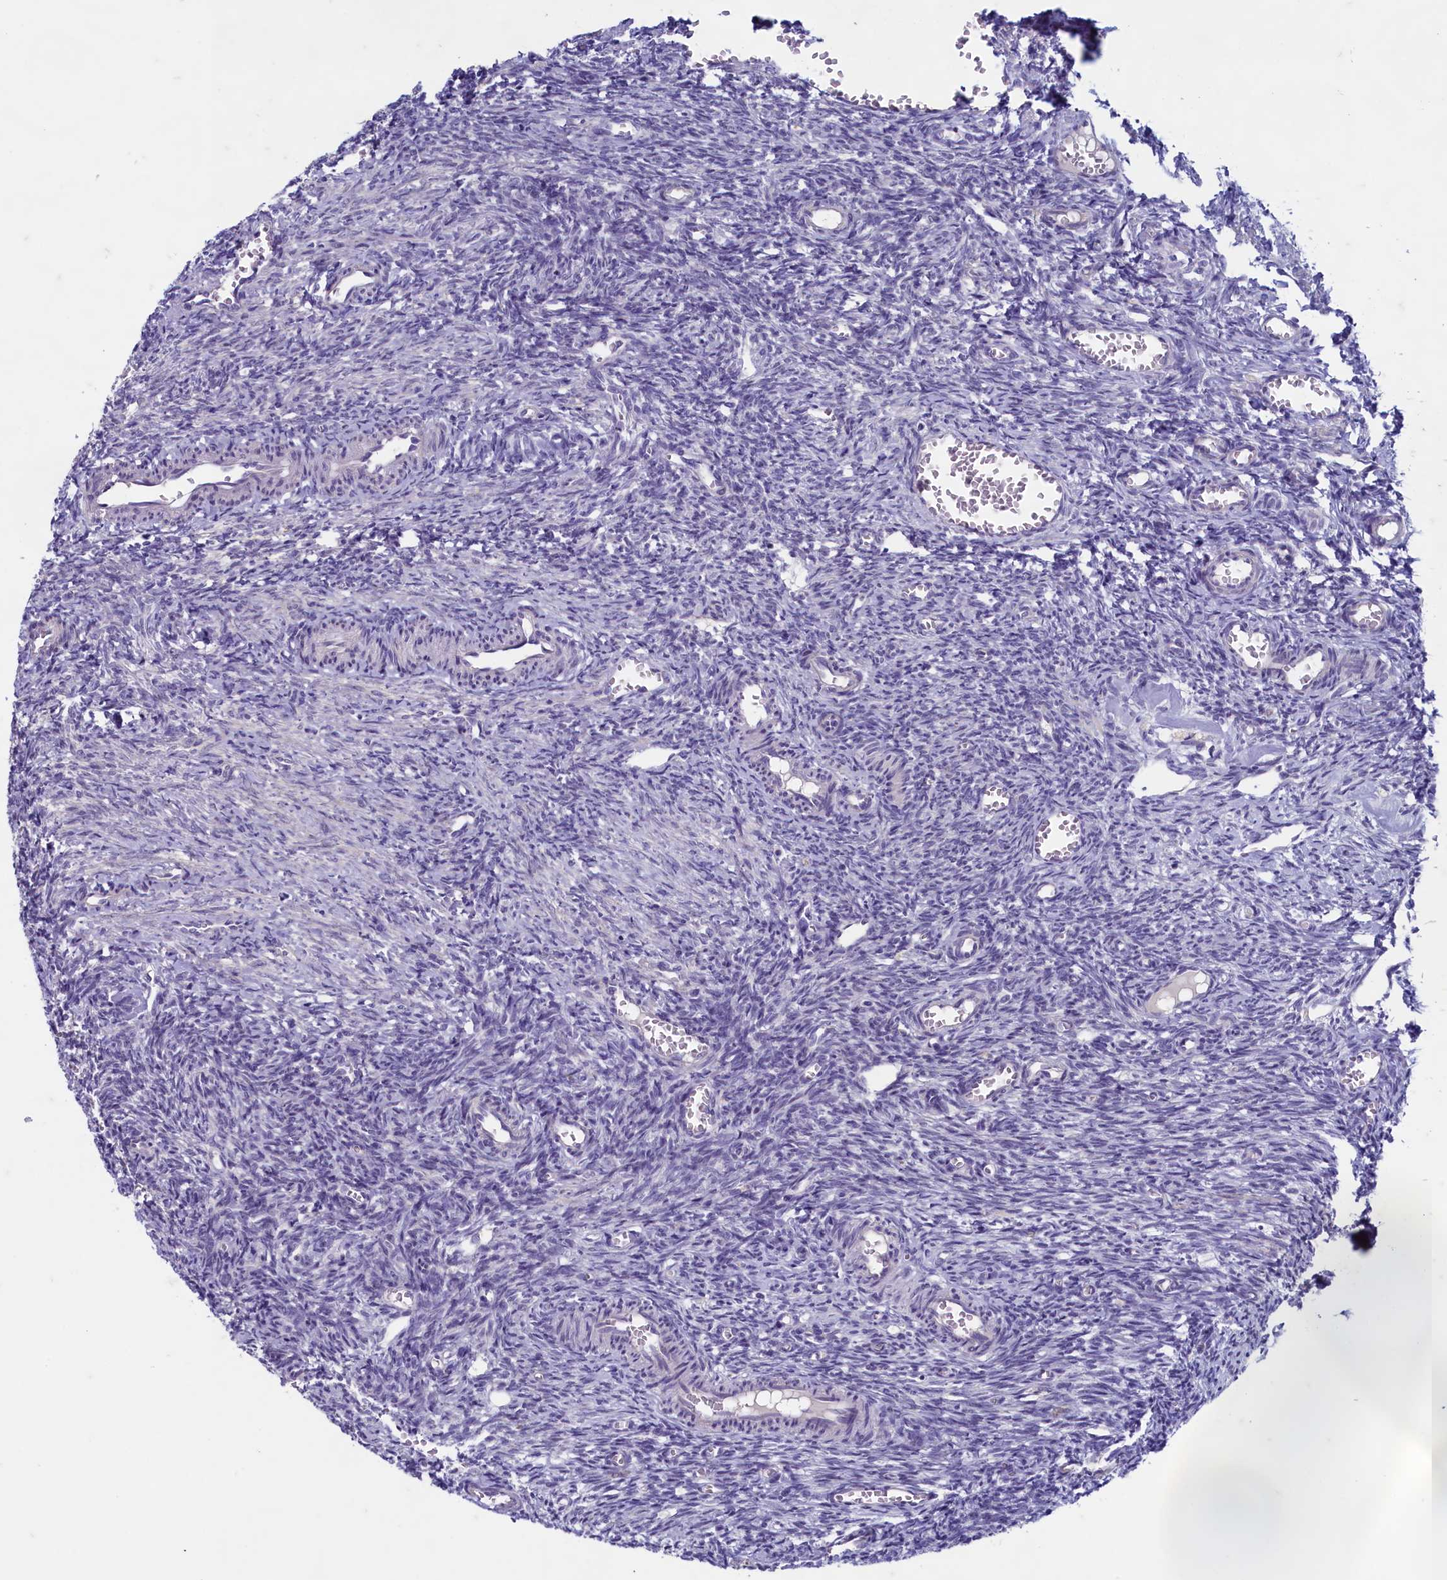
{"staining": {"intensity": "negative", "quantity": "none", "location": "none"}, "tissue": "ovary", "cell_type": "Ovarian stroma cells", "image_type": "normal", "snomed": [{"axis": "morphology", "description": "Normal tissue, NOS"}, {"axis": "topography", "description": "Ovary"}], "caption": "Immunohistochemistry (IHC) of benign ovary shows no positivity in ovarian stroma cells.", "gene": "MAP1LC3A", "patient": {"sex": "female", "age": 27}}